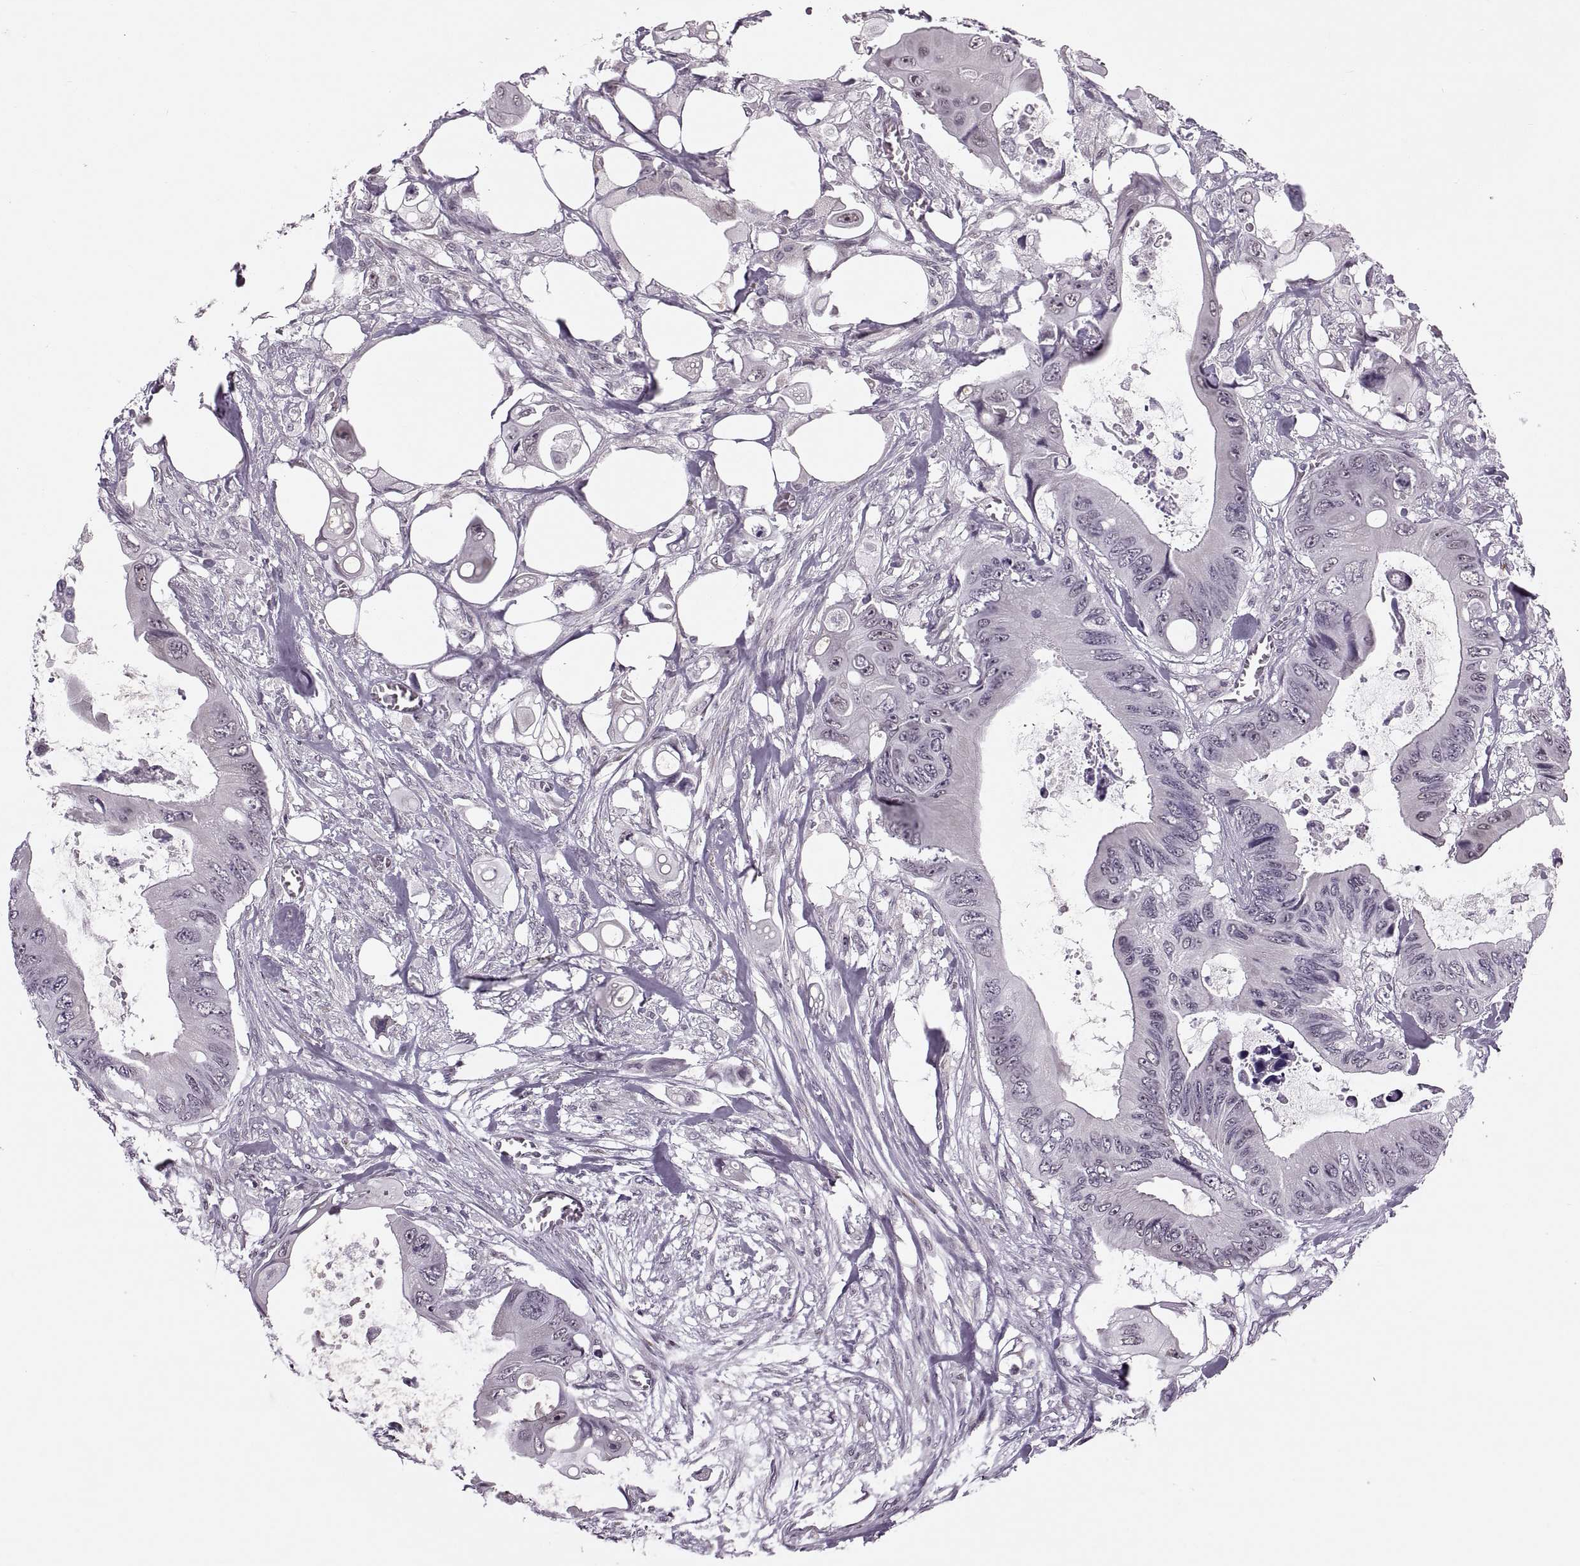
{"staining": {"intensity": "negative", "quantity": "none", "location": "none"}, "tissue": "colorectal cancer", "cell_type": "Tumor cells", "image_type": "cancer", "snomed": [{"axis": "morphology", "description": "Adenocarcinoma, NOS"}, {"axis": "topography", "description": "Rectum"}], "caption": "IHC of human colorectal cancer shows no expression in tumor cells. The staining is performed using DAB brown chromogen with nuclei counter-stained in using hematoxylin.", "gene": "PRSS37", "patient": {"sex": "male", "age": 63}}